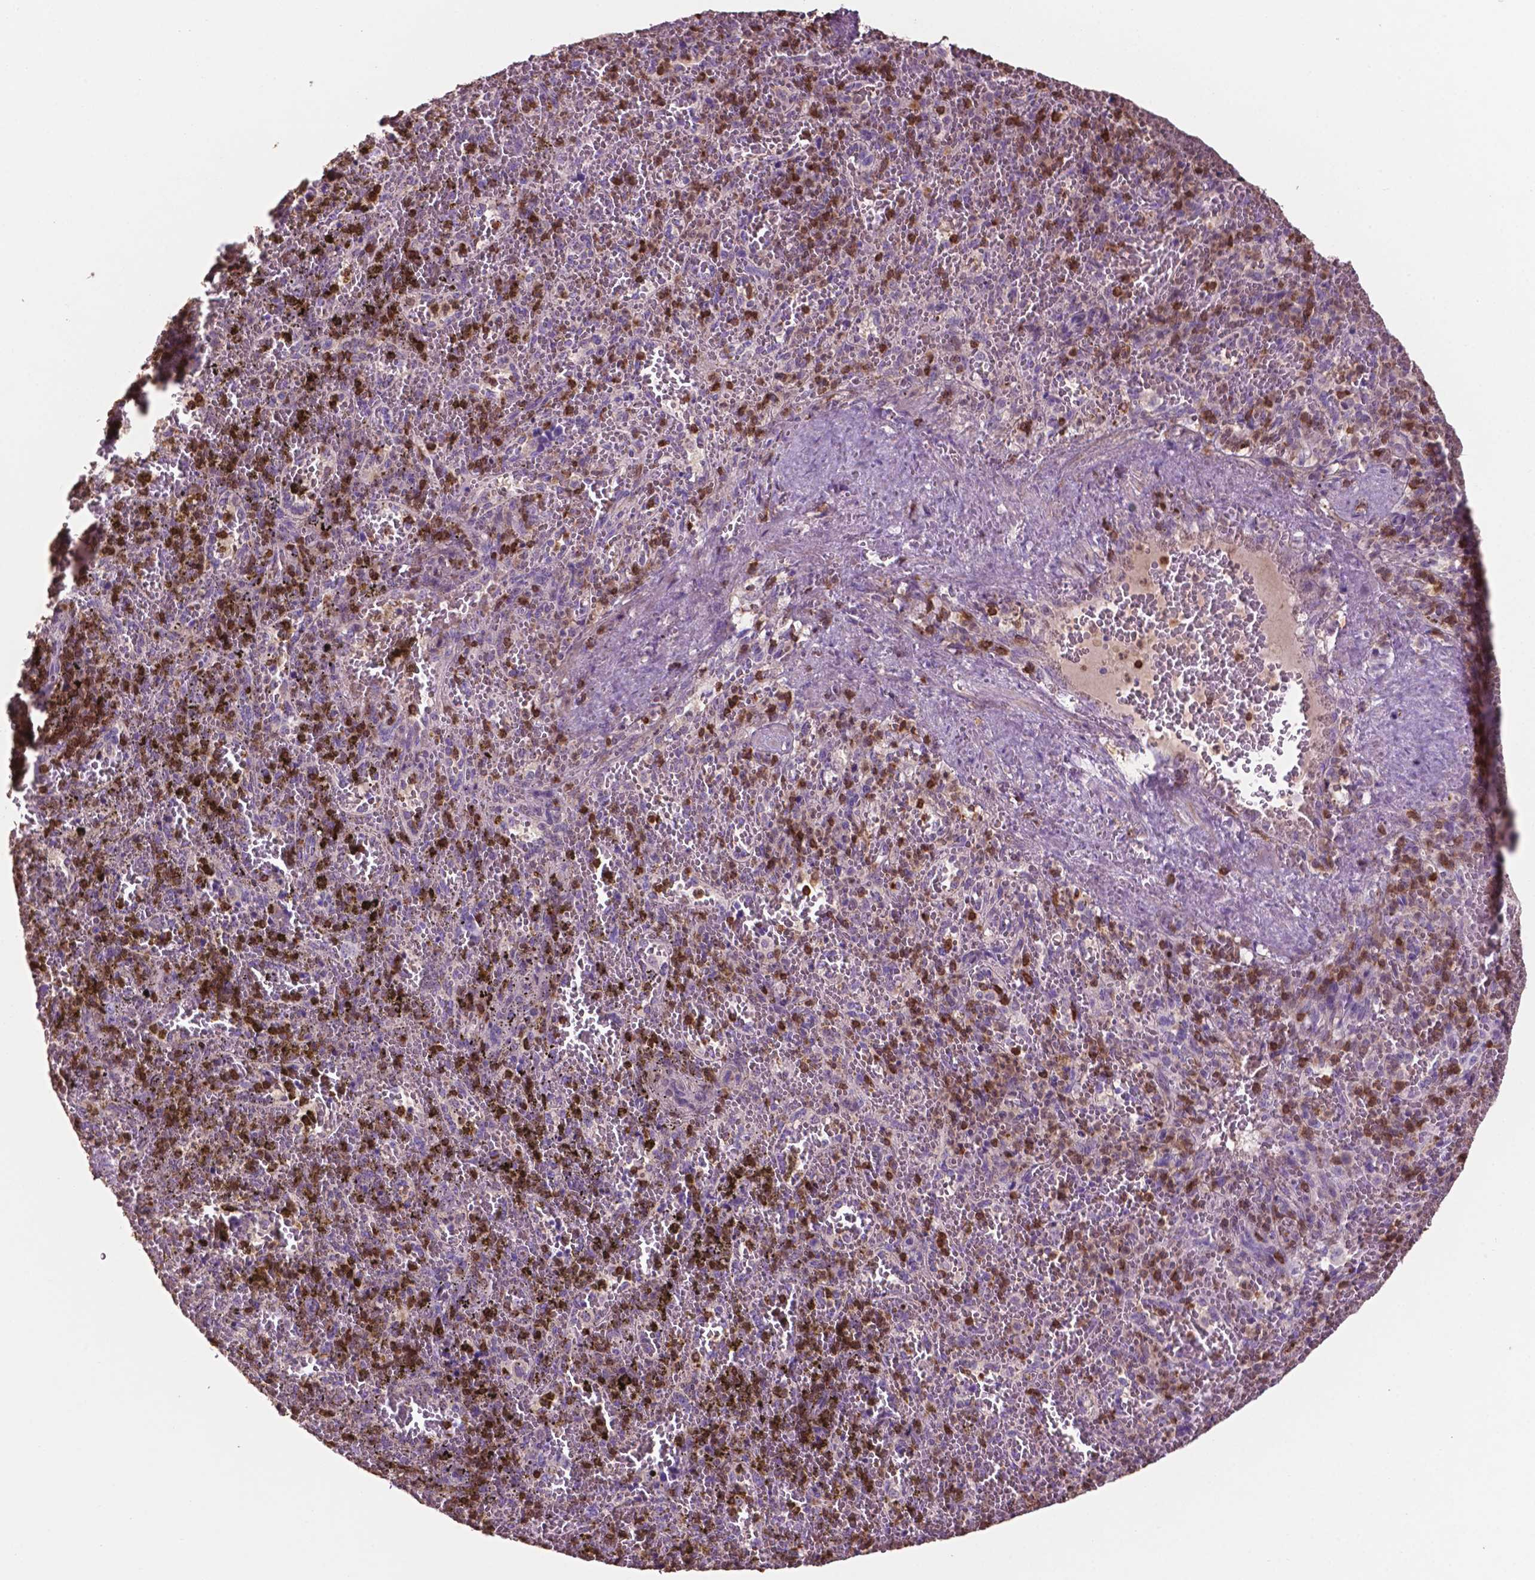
{"staining": {"intensity": "moderate", "quantity": "25%-75%", "location": "cytoplasmic/membranous,nuclear"}, "tissue": "spleen", "cell_type": "Cells in red pulp", "image_type": "normal", "snomed": [{"axis": "morphology", "description": "Normal tissue, NOS"}, {"axis": "topography", "description": "Spleen"}], "caption": "Moderate cytoplasmic/membranous,nuclear expression for a protein is present in about 25%-75% of cells in red pulp of normal spleen using immunohistochemistry.", "gene": "TBC1D10C", "patient": {"sex": "female", "age": 50}}